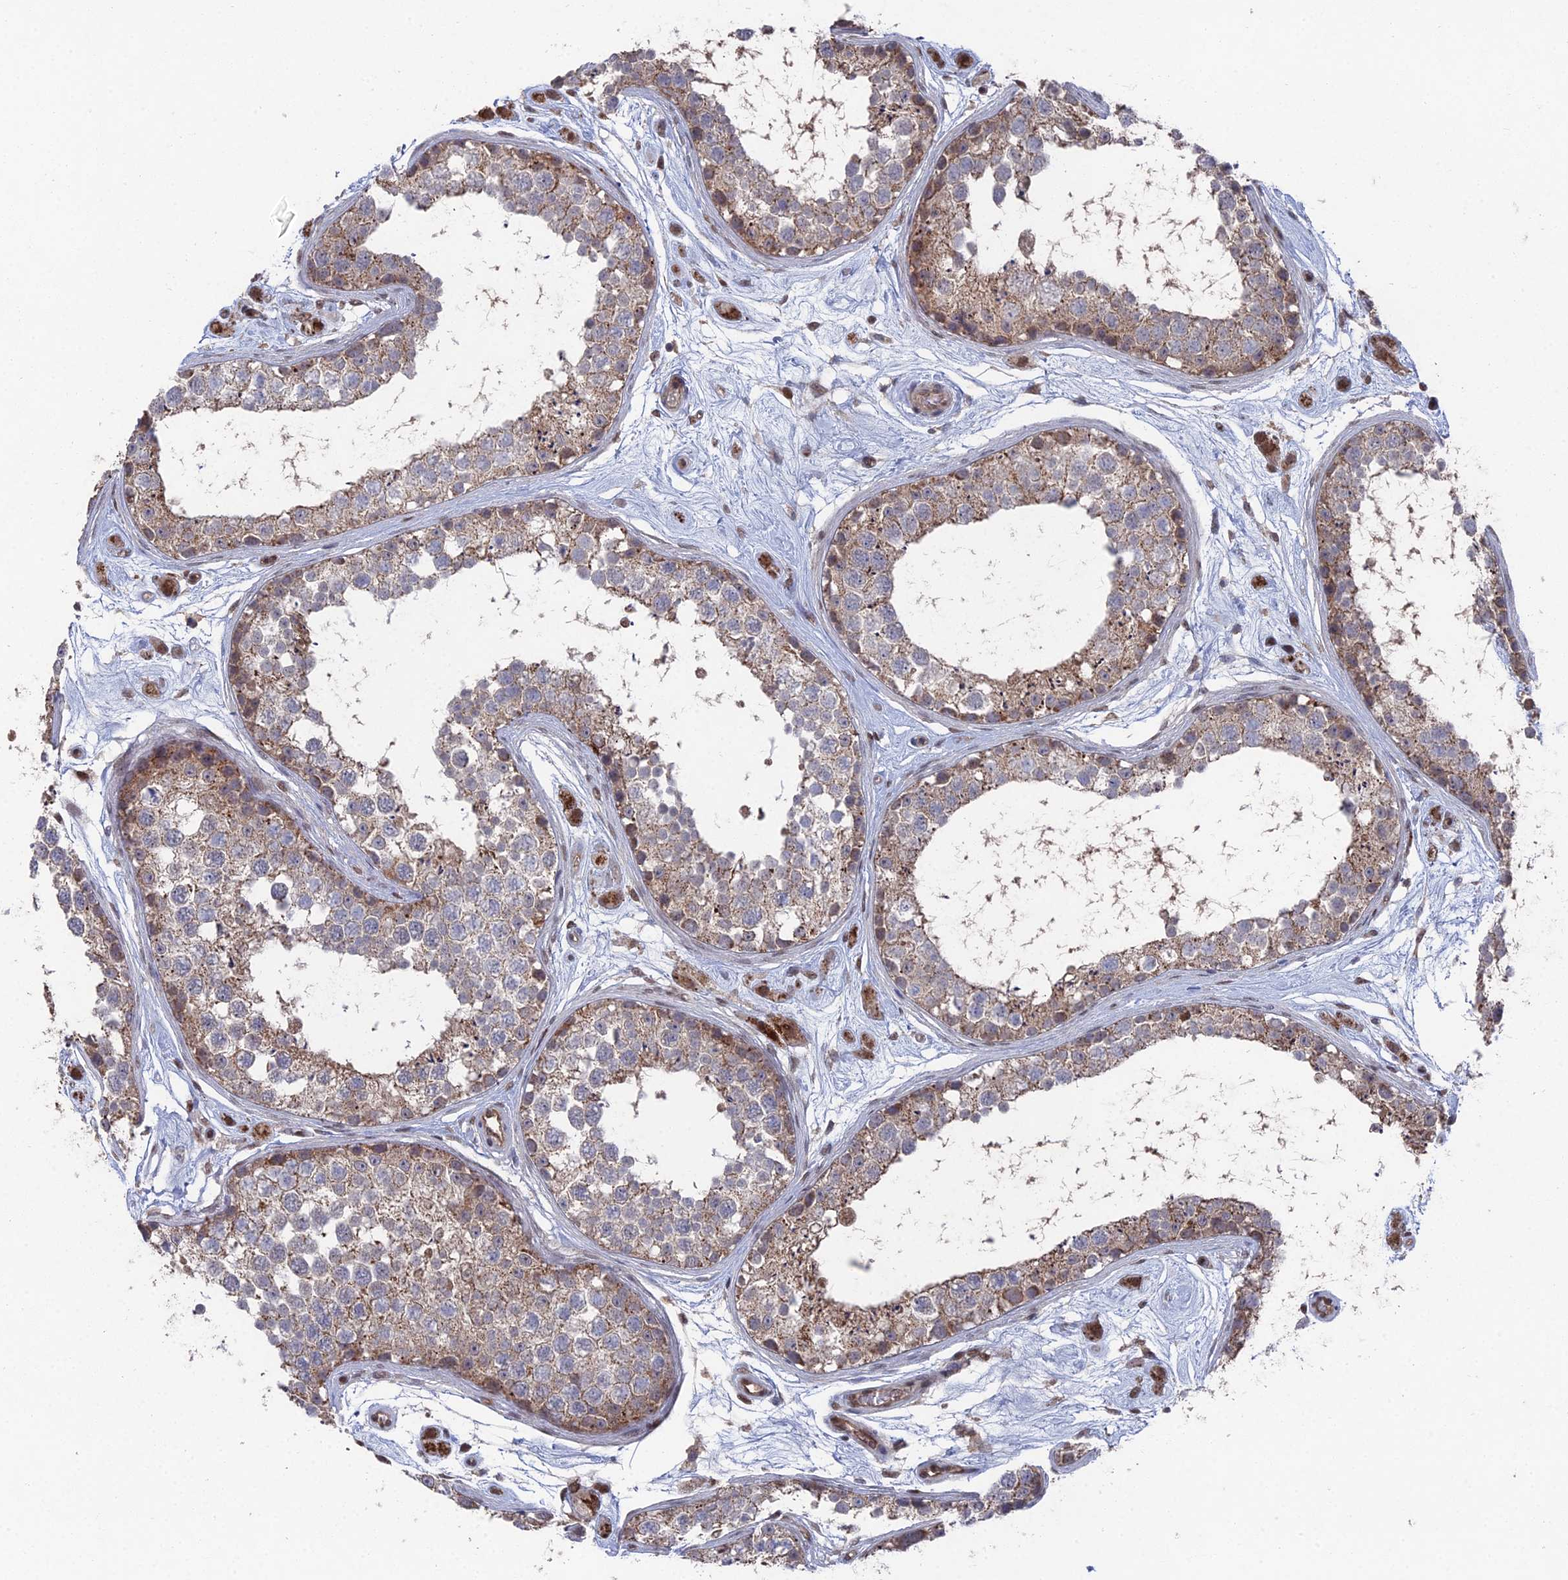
{"staining": {"intensity": "moderate", "quantity": "<25%", "location": "cytoplasmic/membranous"}, "tissue": "testis", "cell_type": "Cells in seminiferous ducts", "image_type": "normal", "snomed": [{"axis": "morphology", "description": "Normal tissue, NOS"}, {"axis": "topography", "description": "Testis"}], "caption": "IHC of unremarkable testis exhibits low levels of moderate cytoplasmic/membranous expression in about <25% of cells in seminiferous ducts. Using DAB (3,3'-diaminobenzidine) (brown) and hematoxylin (blue) stains, captured at high magnification using brightfield microscopy.", "gene": "UNC5D", "patient": {"sex": "male", "age": 25}}